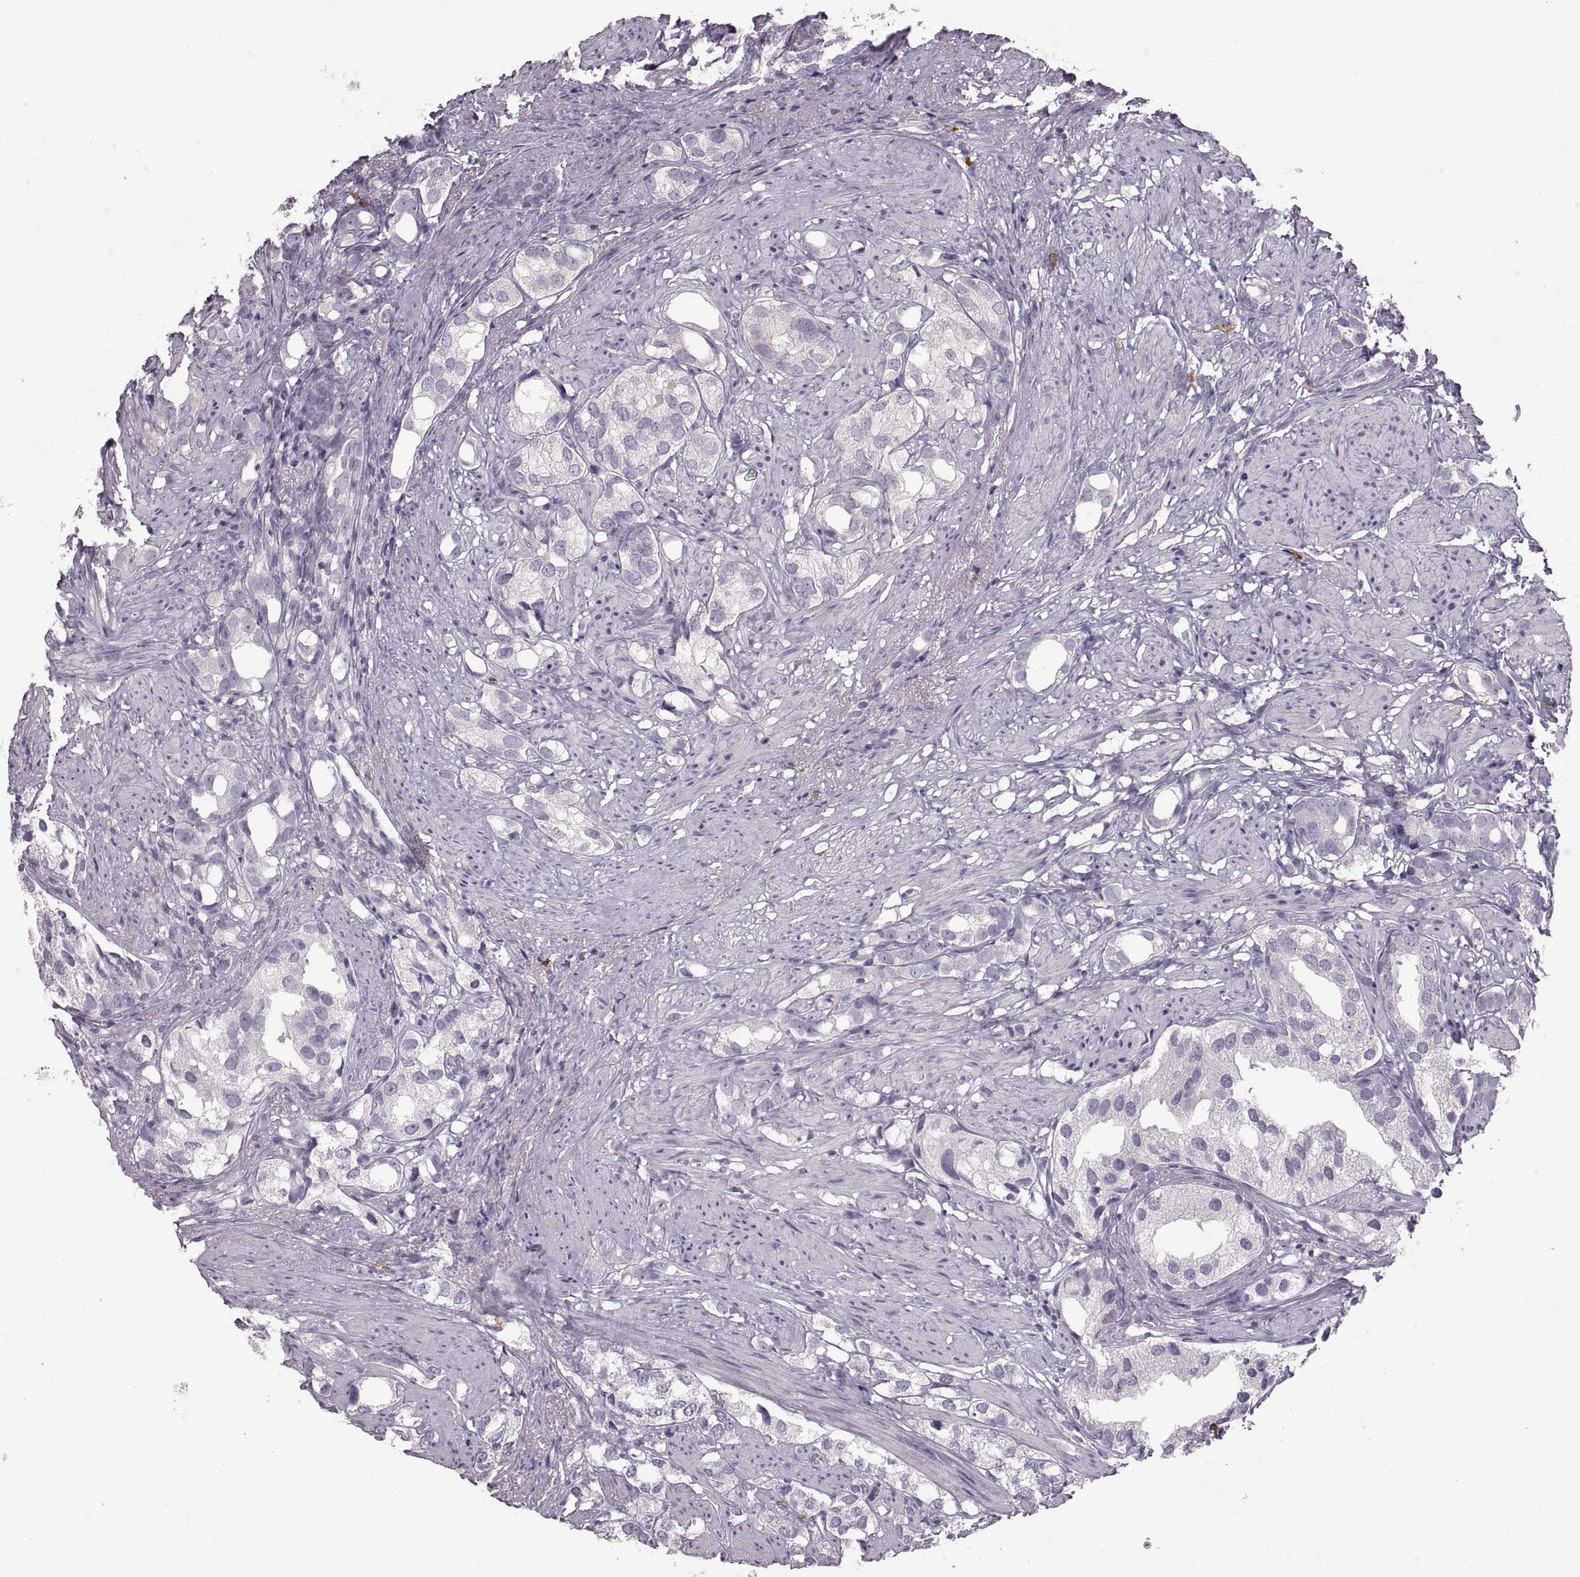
{"staining": {"intensity": "negative", "quantity": "none", "location": "none"}, "tissue": "prostate cancer", "cell_type": "Tumor cells", "image_type": "cancer", "snomed": [{"axis": "morphology", "description": "Adenocarcinoma, High grade"}, {"axis": "topography", "description": "Prostate"}], "caption": "This is an IHC histopathology image of adenocarcinoma (high-grade) (prostate). There is no positivity in tumor cells.", "gene": "WFDC8", "patient": {"sex": "male", "age": 82}}